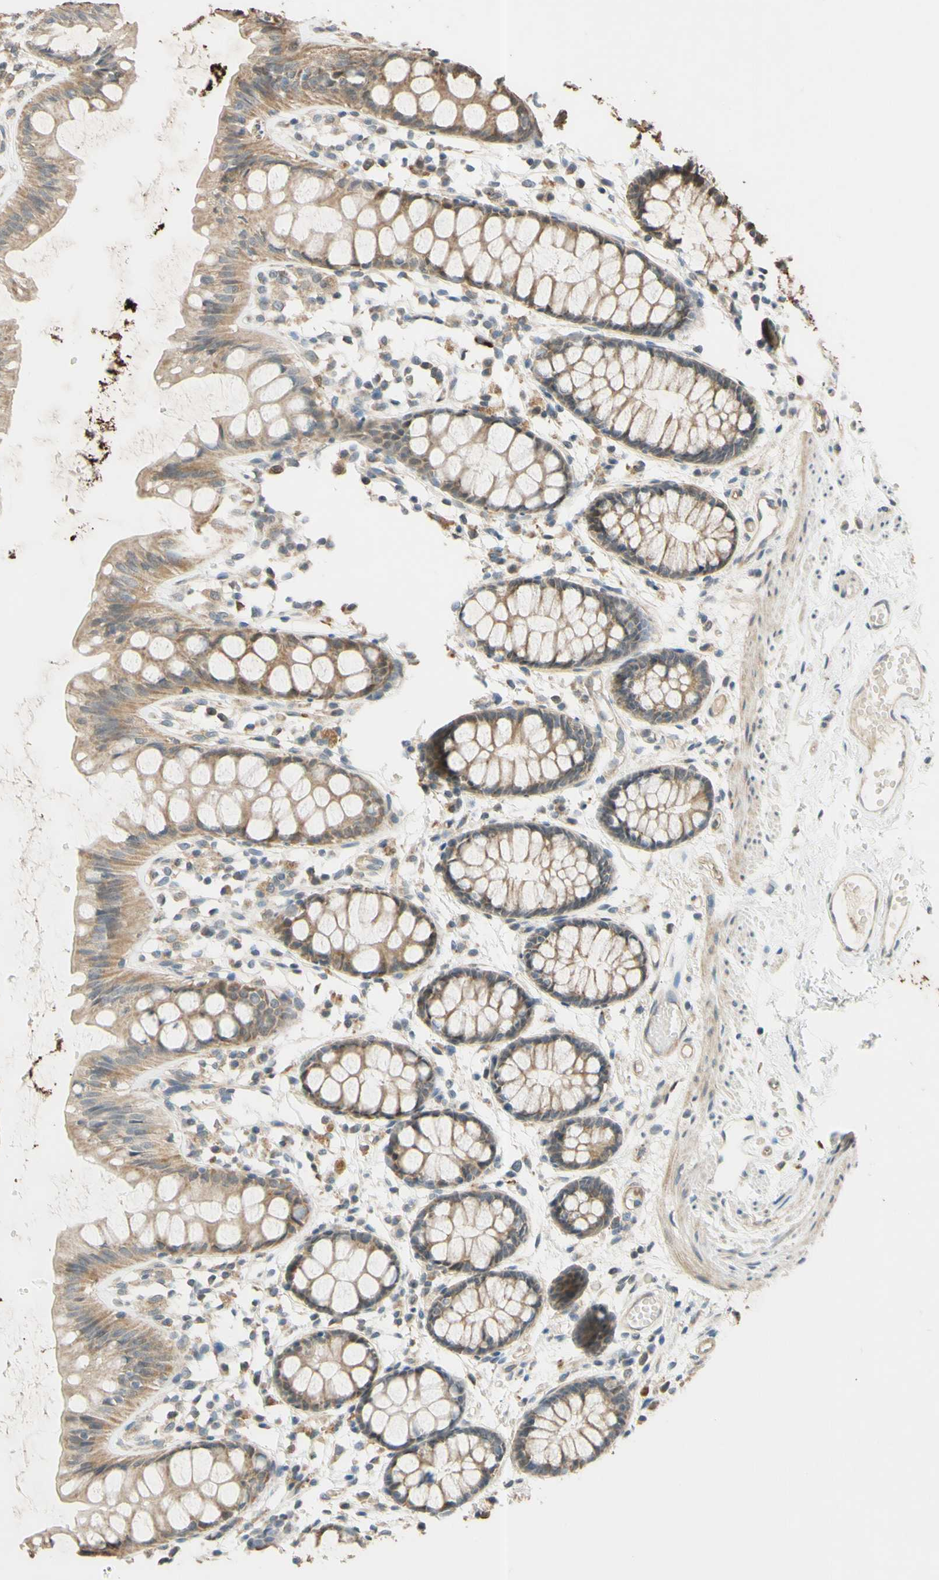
{"staining": {"intensity": "moderate", "quantity": ">75%", "location": "cytoplasmic/membranous"}, "tissue": "rectum", "cell_type": "Glandular cells", "image_type": "normal", "snomed": [{"axis": "morphology", "description": "Normal tissue, NOS"}, {"axis": "topography", "description": "Rectum"}], "caption": "Immunohistochemistry staining of unremarkable rectum, which exhibits medium levels of moderate cytoplasmic/membranous expression in about >75% of glandular cells indicating moderate cytoplasmic/membranous protein expression. The staining was performed using DAB (3,3'-diaminobenzidine) (brown) for protein detection and nuclei were counterstained in hematoxylin (blue).", "gene": "GATA1", "patient": {"sex": "female", "age": 66}}